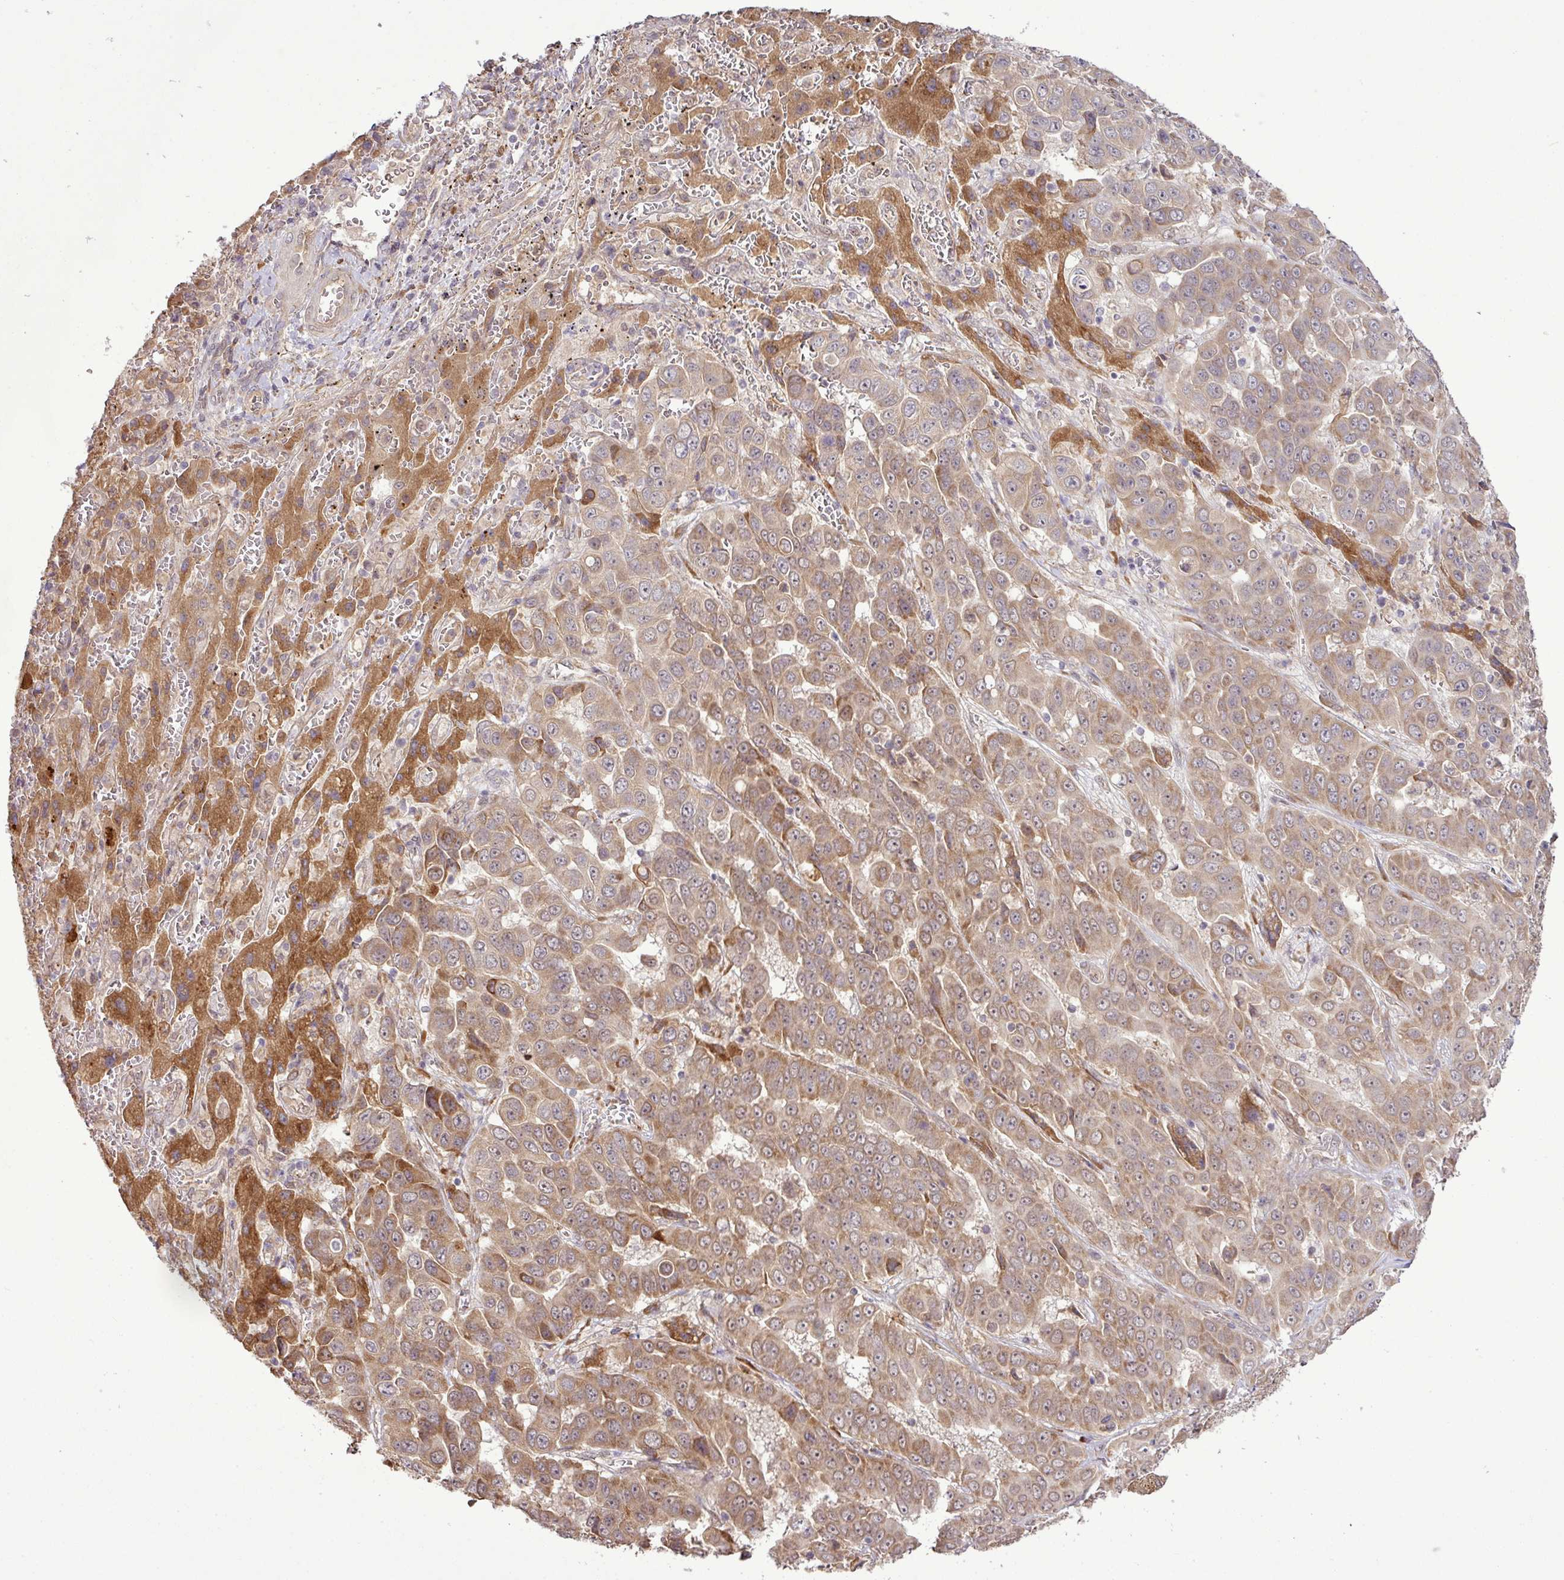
{"staining": {"intensity": "moderate", "quantity": ">75%", "location": "cytoplasmic/membranous"}, "tissue": "liver cancer", "cell_type": "Tumor cells", "image_type": "cancer", "snomed": [{"axis": "morphology", "description": "Cholangiocarcinoma"}, {"axis": "topography", "description": "Liver"}], "caption": "DAB (3,3'-diaminobenzidine) immunohistochemical staining of human cholangiocarcinoma (liver) exhibits moderate cytoplasmic/membranous protein expression in about >75% of tumor cells. (DAB IHC, brown staining for protein, blue staining for nuclei).", "gene": "DNAAF4", "patient": {"sex": "female", "age": 52}}